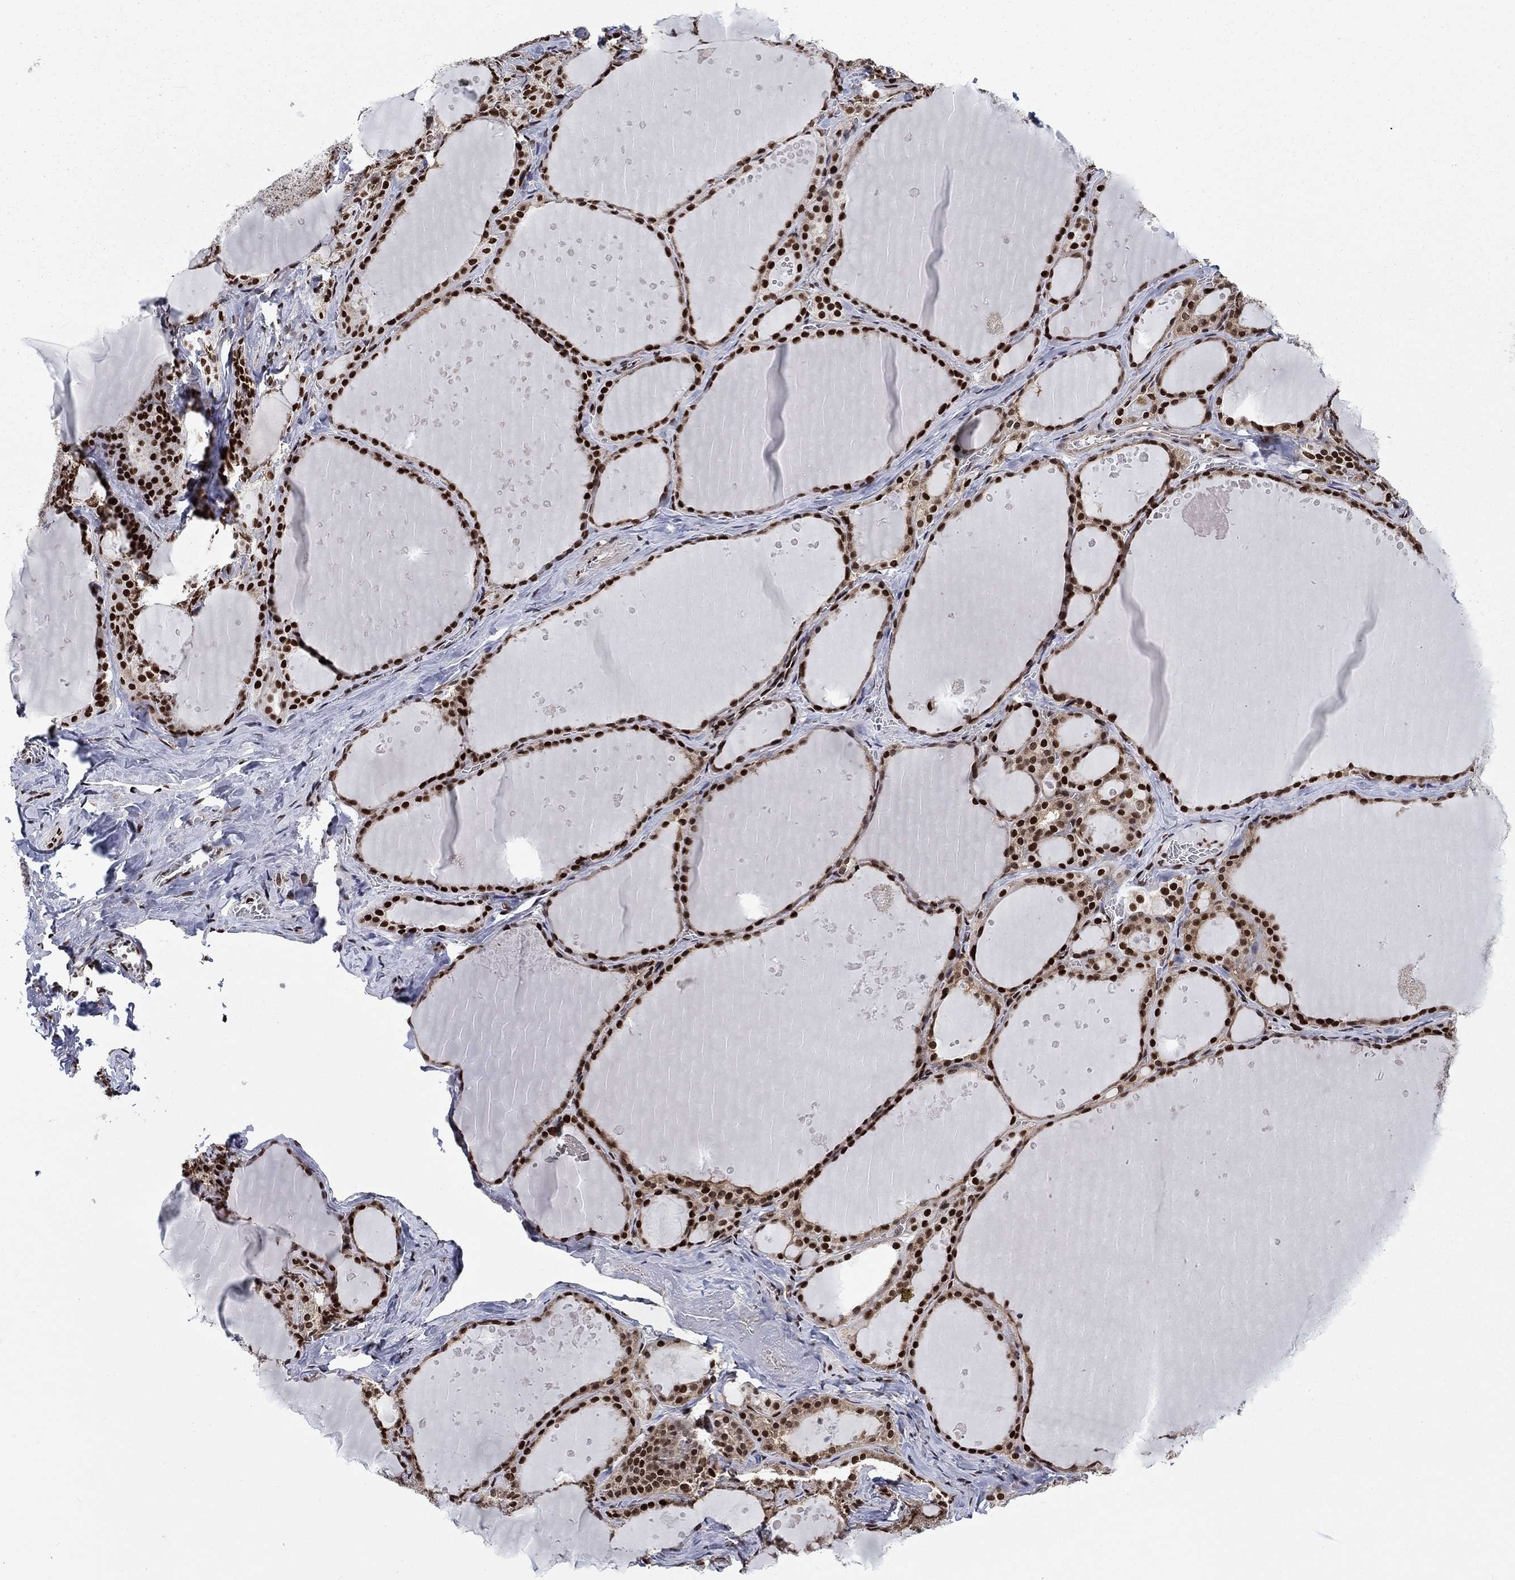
{"staining": {"intensity": "strong", "quantity": ">75%", "location": "nuclear"}, "tissue": "thyroid gland", "cell_type": "Glandular cells", "image_type": "normal", "snomed": [{"axis": "morphology", "description": "Normal tissue, NOS"}, {"axis": "topography", "description": "Thyroid gland"}], "caption": "IHC histopathology image of benign thyroid gland: thyroid gland stained using IHC reveals high levels of strong protein expression localized specifically in the nuclear of glandular cells, appearing as a nuclear brown color.", "gene": "RPRD1B", "patient": {"sex": "male", "age": 63}}